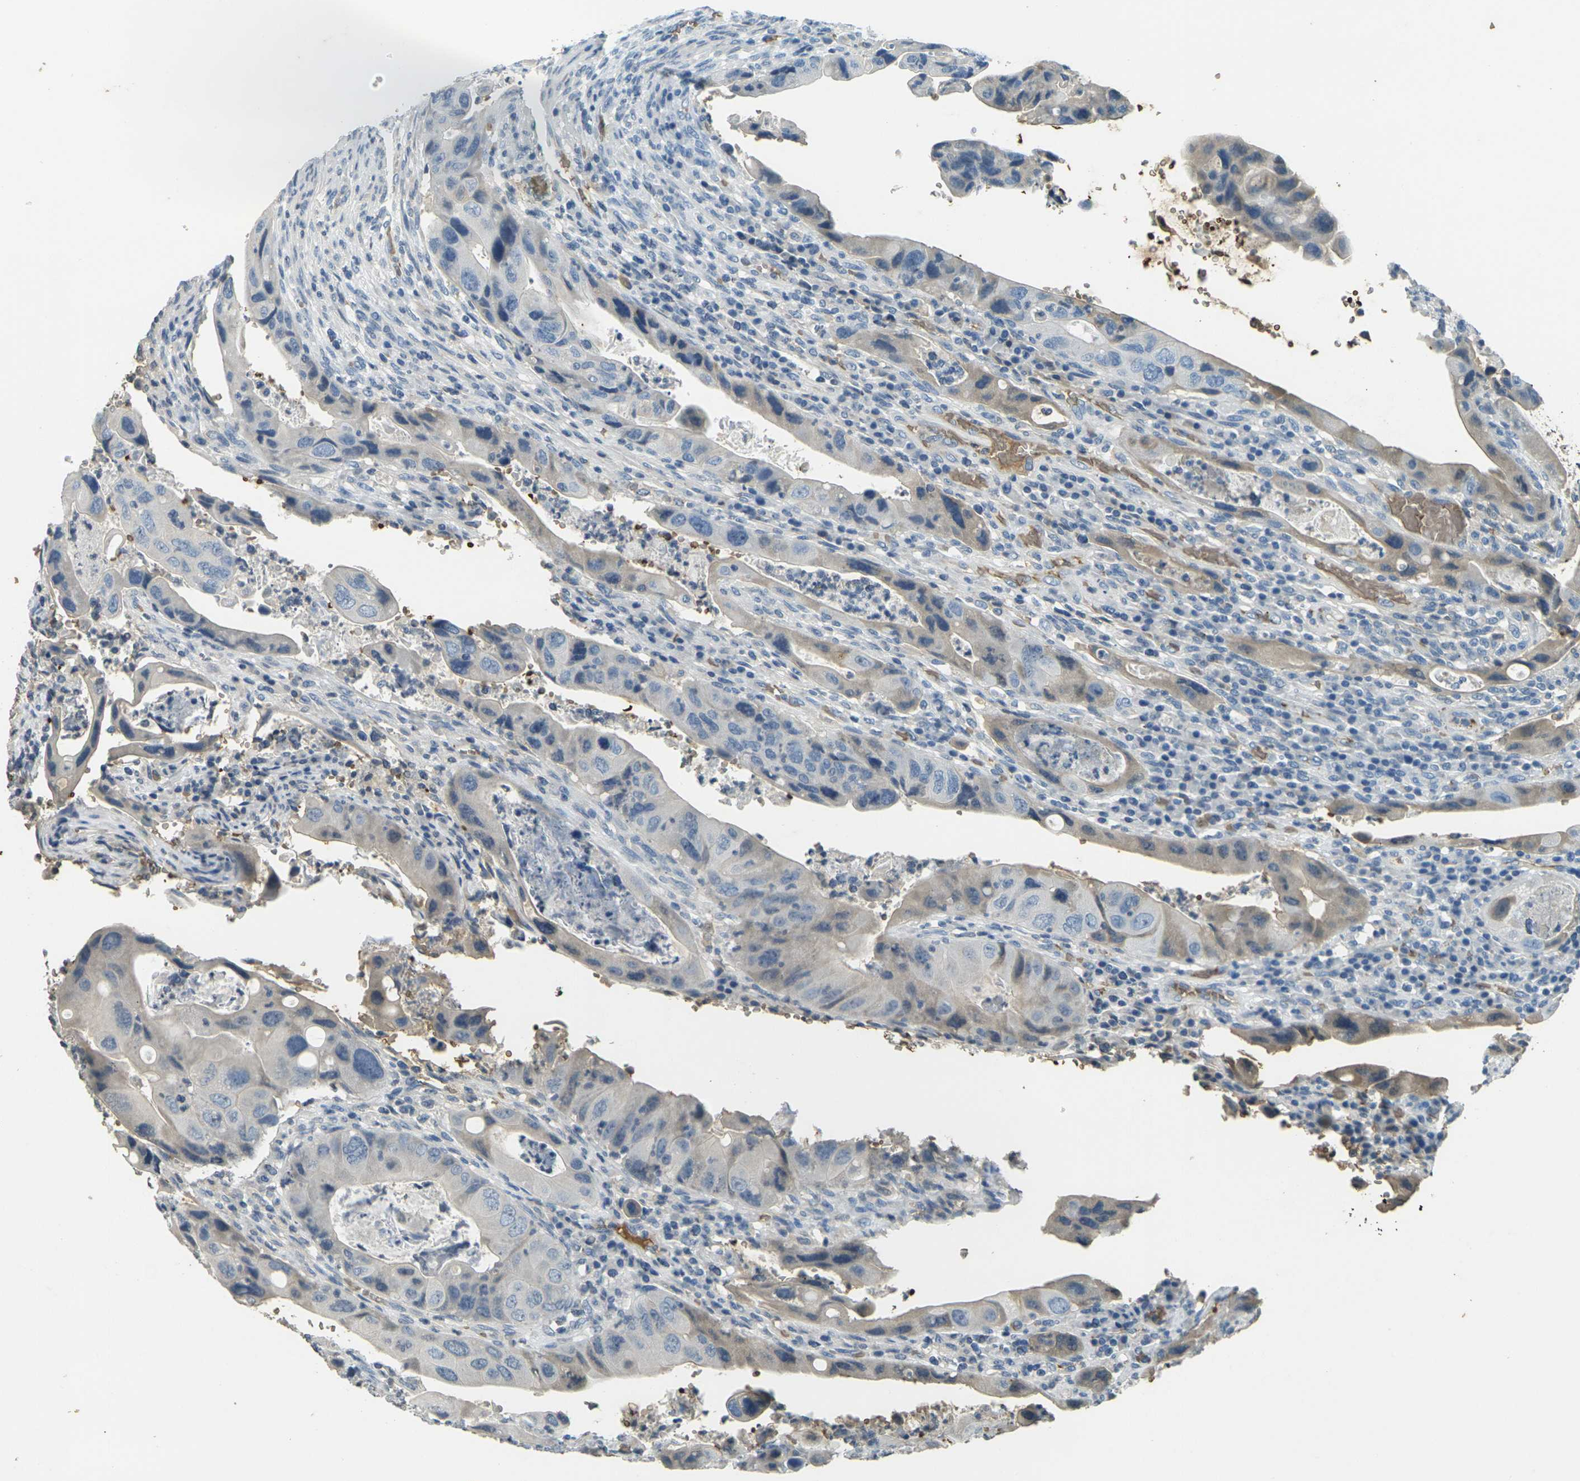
{"staining": {"intensity": "weak", "quantity": "<25%", "location": "cytoplasmic/membranous"}, "tissue": "colorectal cancer", "cell_type": "Tumor cells", "image_type": "cancer", "snomed": [{"axis": "morphology", "description": "Adenocarcinoma, NOS"}, {"axis": "topography", "description": "Rectum"}], "caption": "Protein analysis of colorectal cancer shows no significant positivity in tumor cells. Nuclei are stained in blue.", "gene": "HBB", "patient": {"sex": "female", "age": 57}}